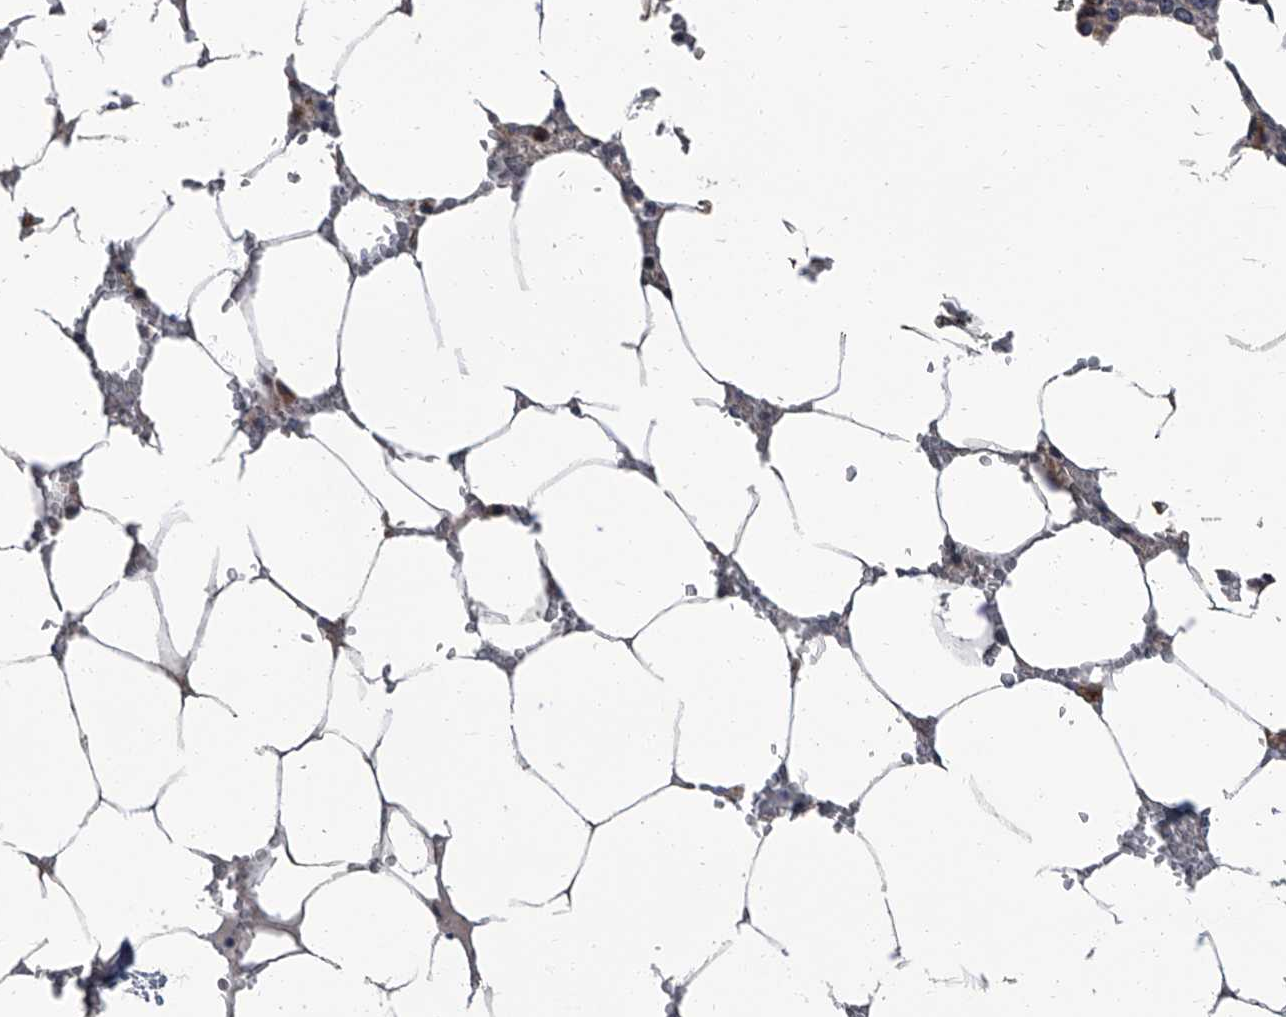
{"staining": {"intensity": "moderate", "quantity": "<25%", "location": "cytoplasmic/membranous"}, "tissue": "bone marrow", "cell_type": "Hematopoietic cells", "image_type": "normal", "snomed": [{"axis": "morphology", "description": "Normal tissue, NOS"}, {"axis": "topography", "description": "Bone marrow"}], "caption": "Protein staining of unremarkable bone marrow reveals moderate cytoplasmic/membranous positivity in approximately <25% of hematopoietic cells. (DAB (3,3'-diaminobenzidine) IHC, brown staining for protein, blue staining for nuclei).", "gene": "SIRT4", "patient": {"sex": "male", "age": 70}}